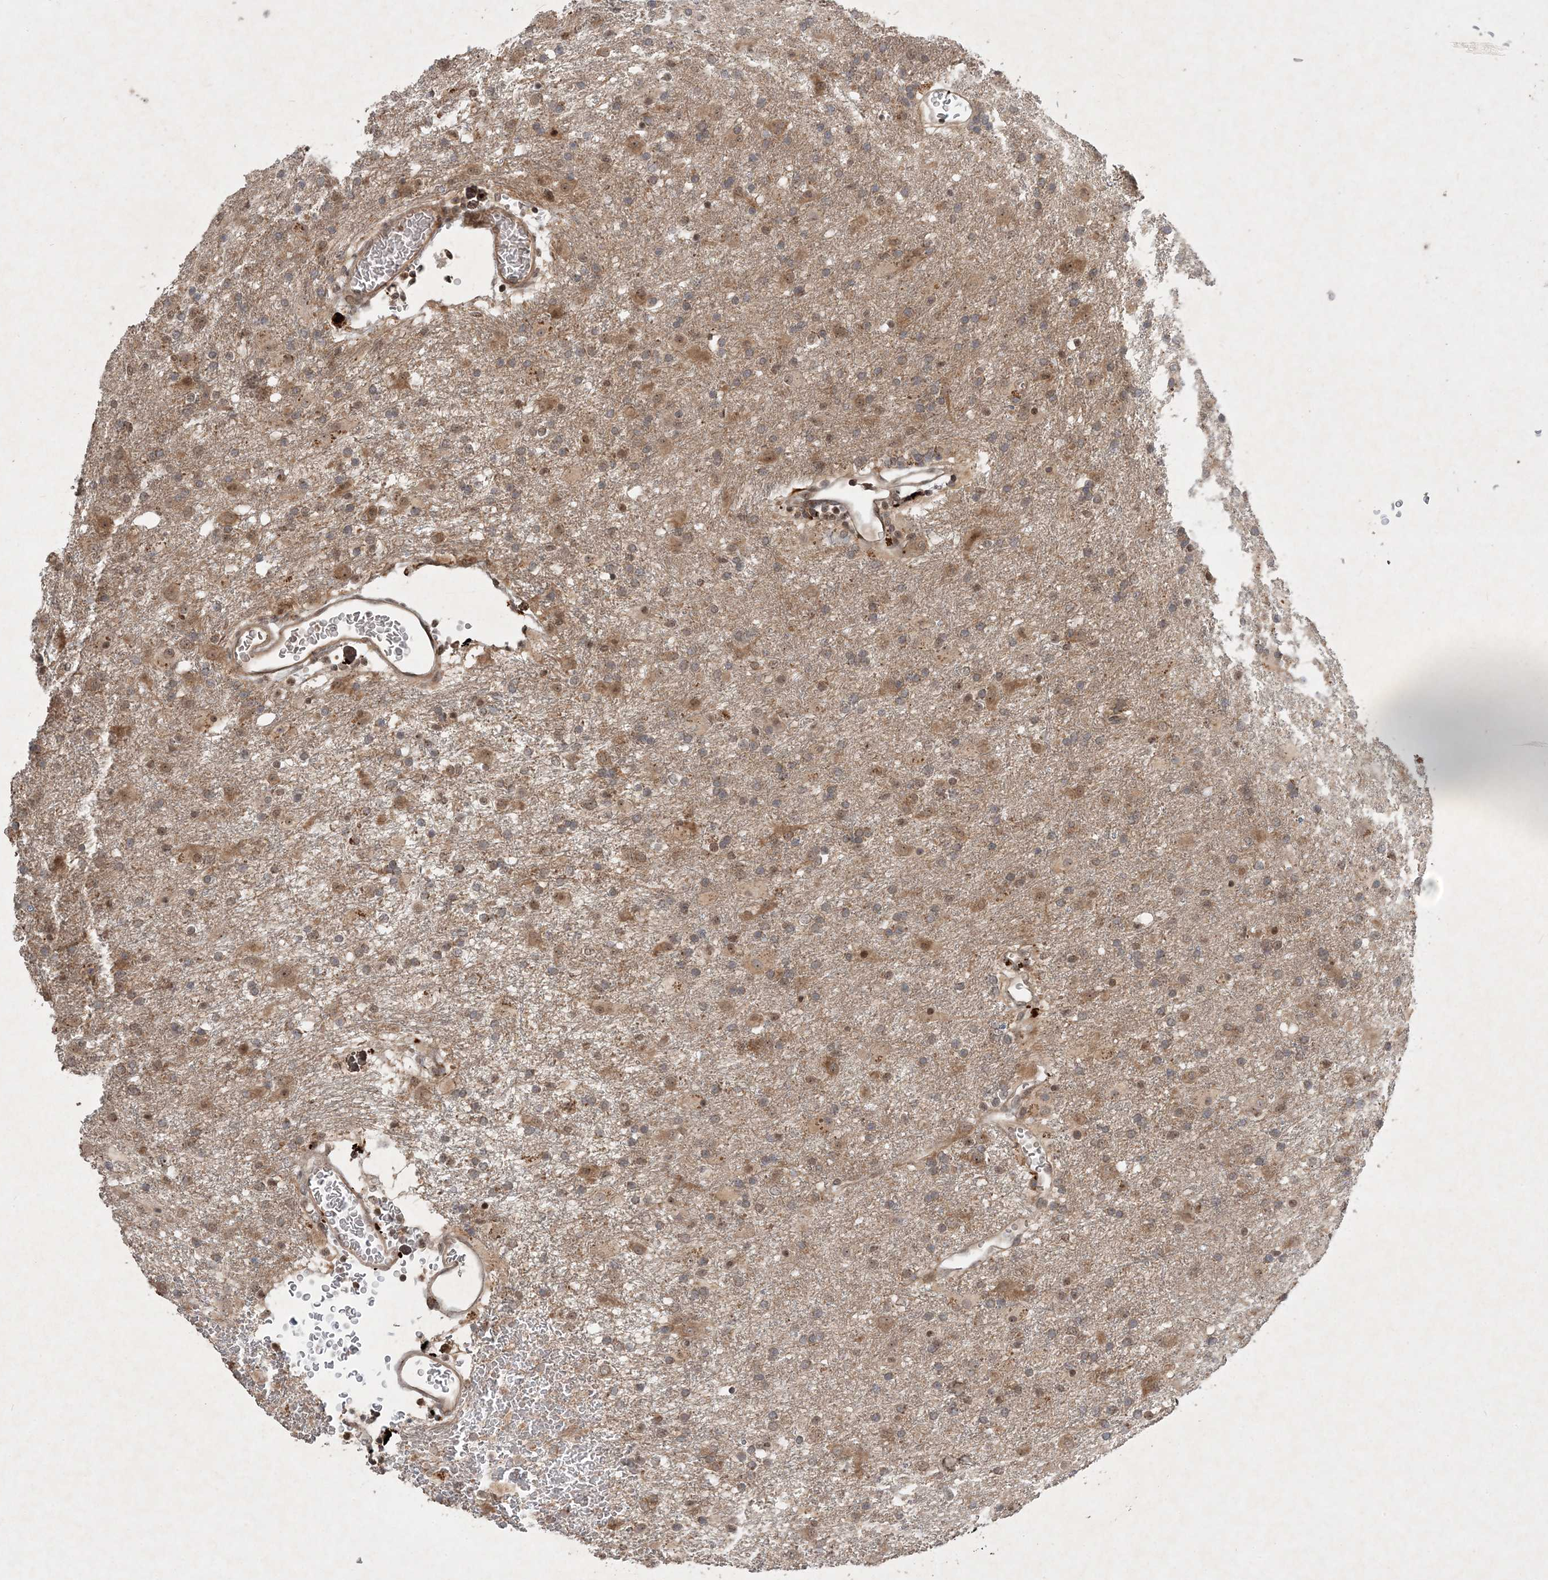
{"staining": {"intensity": "moderate", "quantity": "<25%", "location": "cytoplasmic/membranous"}, "tissue": "glioma", "cell_type": "Tumor cells", "image_type": "cancer", "snomed": [{"axis": "morphology", "description": "Glioma, malignant, Low grade"}, {"axis": "topography", "description": "Brain"}], "caption": "Brown immunohistochemical staining in malignant glioma (low-grade) displays moderate cytoplasmic/membranous positivity in approximately <25% of tumor cells. (Brightfield microscopy of DAB IHC at high magnification).", "gene": "UBR3", "patient": {"sex": "male", "age": 65}}